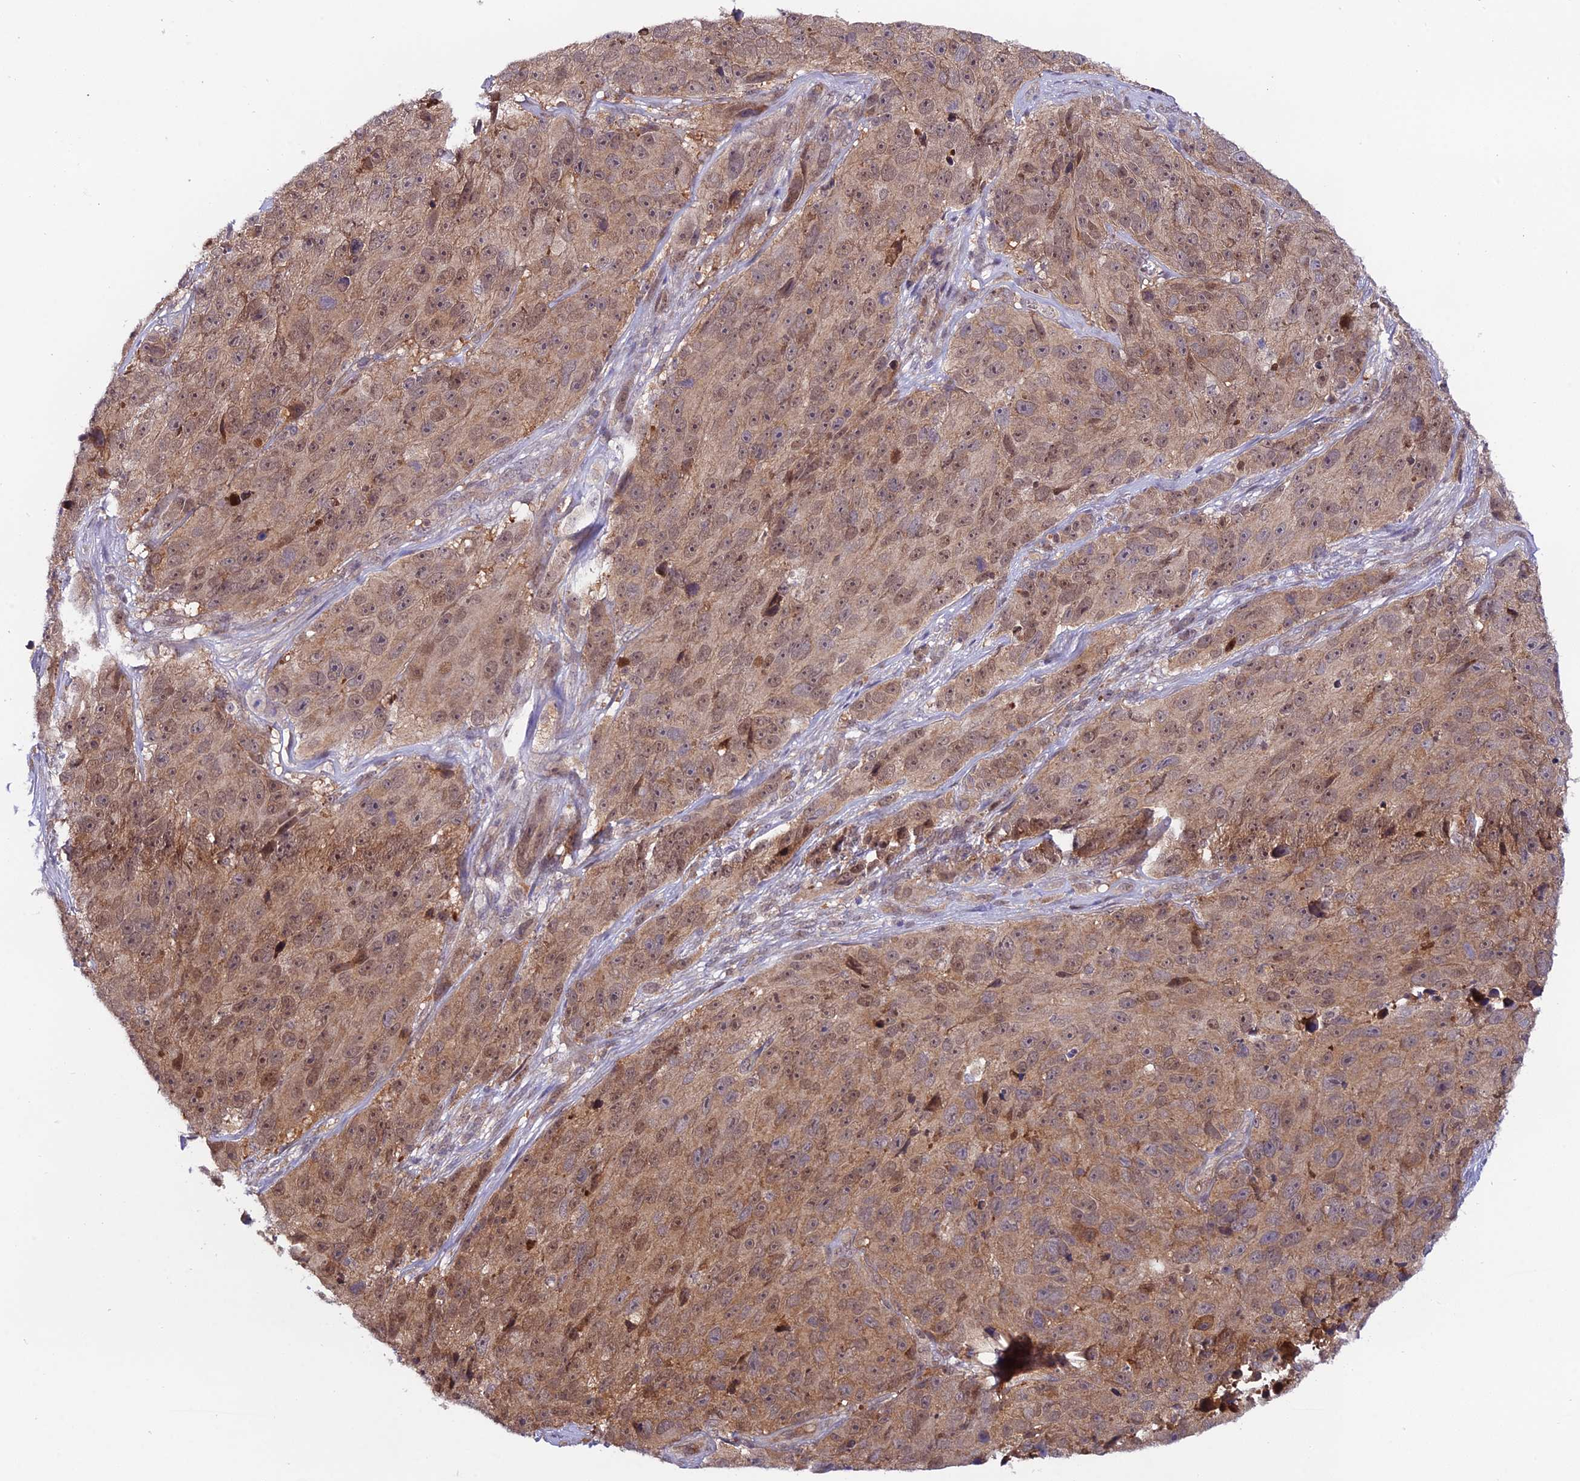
{"staining": {"intensity": "weak", "quantity": ">75%", "location": "cytoplasmic/membranous,nuclear"}, "tissue": "melanoma", "cell_type": "Tumor cells", "image_type": "cancer", "snomed": [{"axis": "morphology", "description": "Malignant melanoma, NOS"}, {"axis": "topography", "description": "Skin"}], "caption": "Tumor cells exhibit low levels of weak cytoplasmic/membranous and nuclear expression in about >75% of cells in melanoma. (DAB IHC with brightfield microscopy, high magnification).", "gene": "TRIM40", "patient": {"sex": "male", "age": 84}}